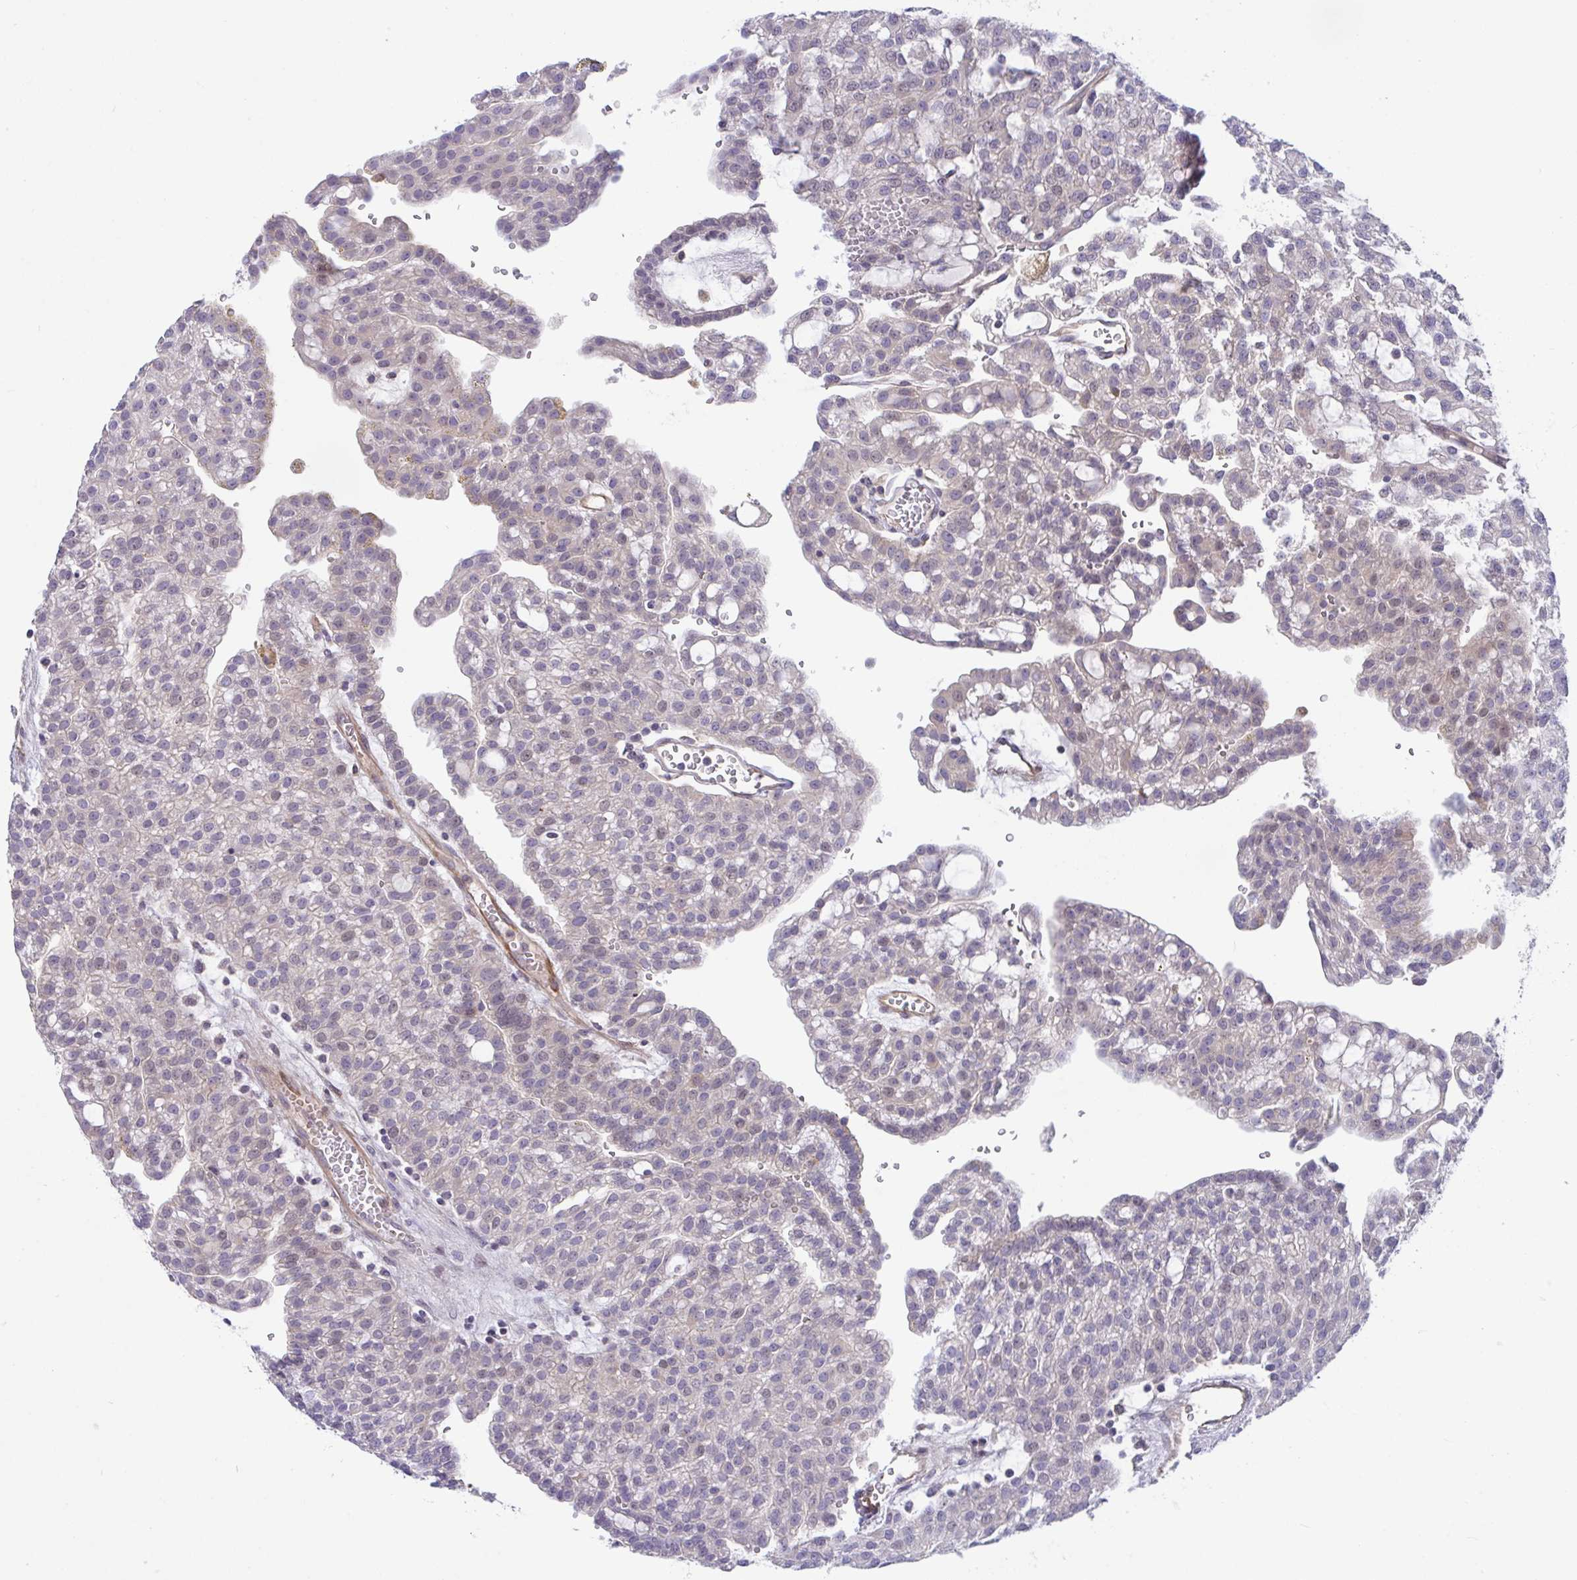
{"staining": {"intensity": "weak", "quantity": "<25%", "location": "nuclear"}, "tissue": "renal cancer", "cell_type": "Tumor cells", "image_type": "cancer", "snomed": [{"axis": "morphology", "description": "Adenocarcinoma, NOS"}, {"axis": "topography", "description": "Kidney"}], "caption": "IHC photomicrograph of neoplastic tissue: renal adenocarcinoma stained with DAB exhibits no significant protein expression in tumor cells. The staining was performed using DAB to visualize the protein expression in brown, while the nuclei were stained in blue with hematoxylin (Magnification: 20x).", "gene": "RHOXF1", "patient": {"sex": "male", "age": 63}}